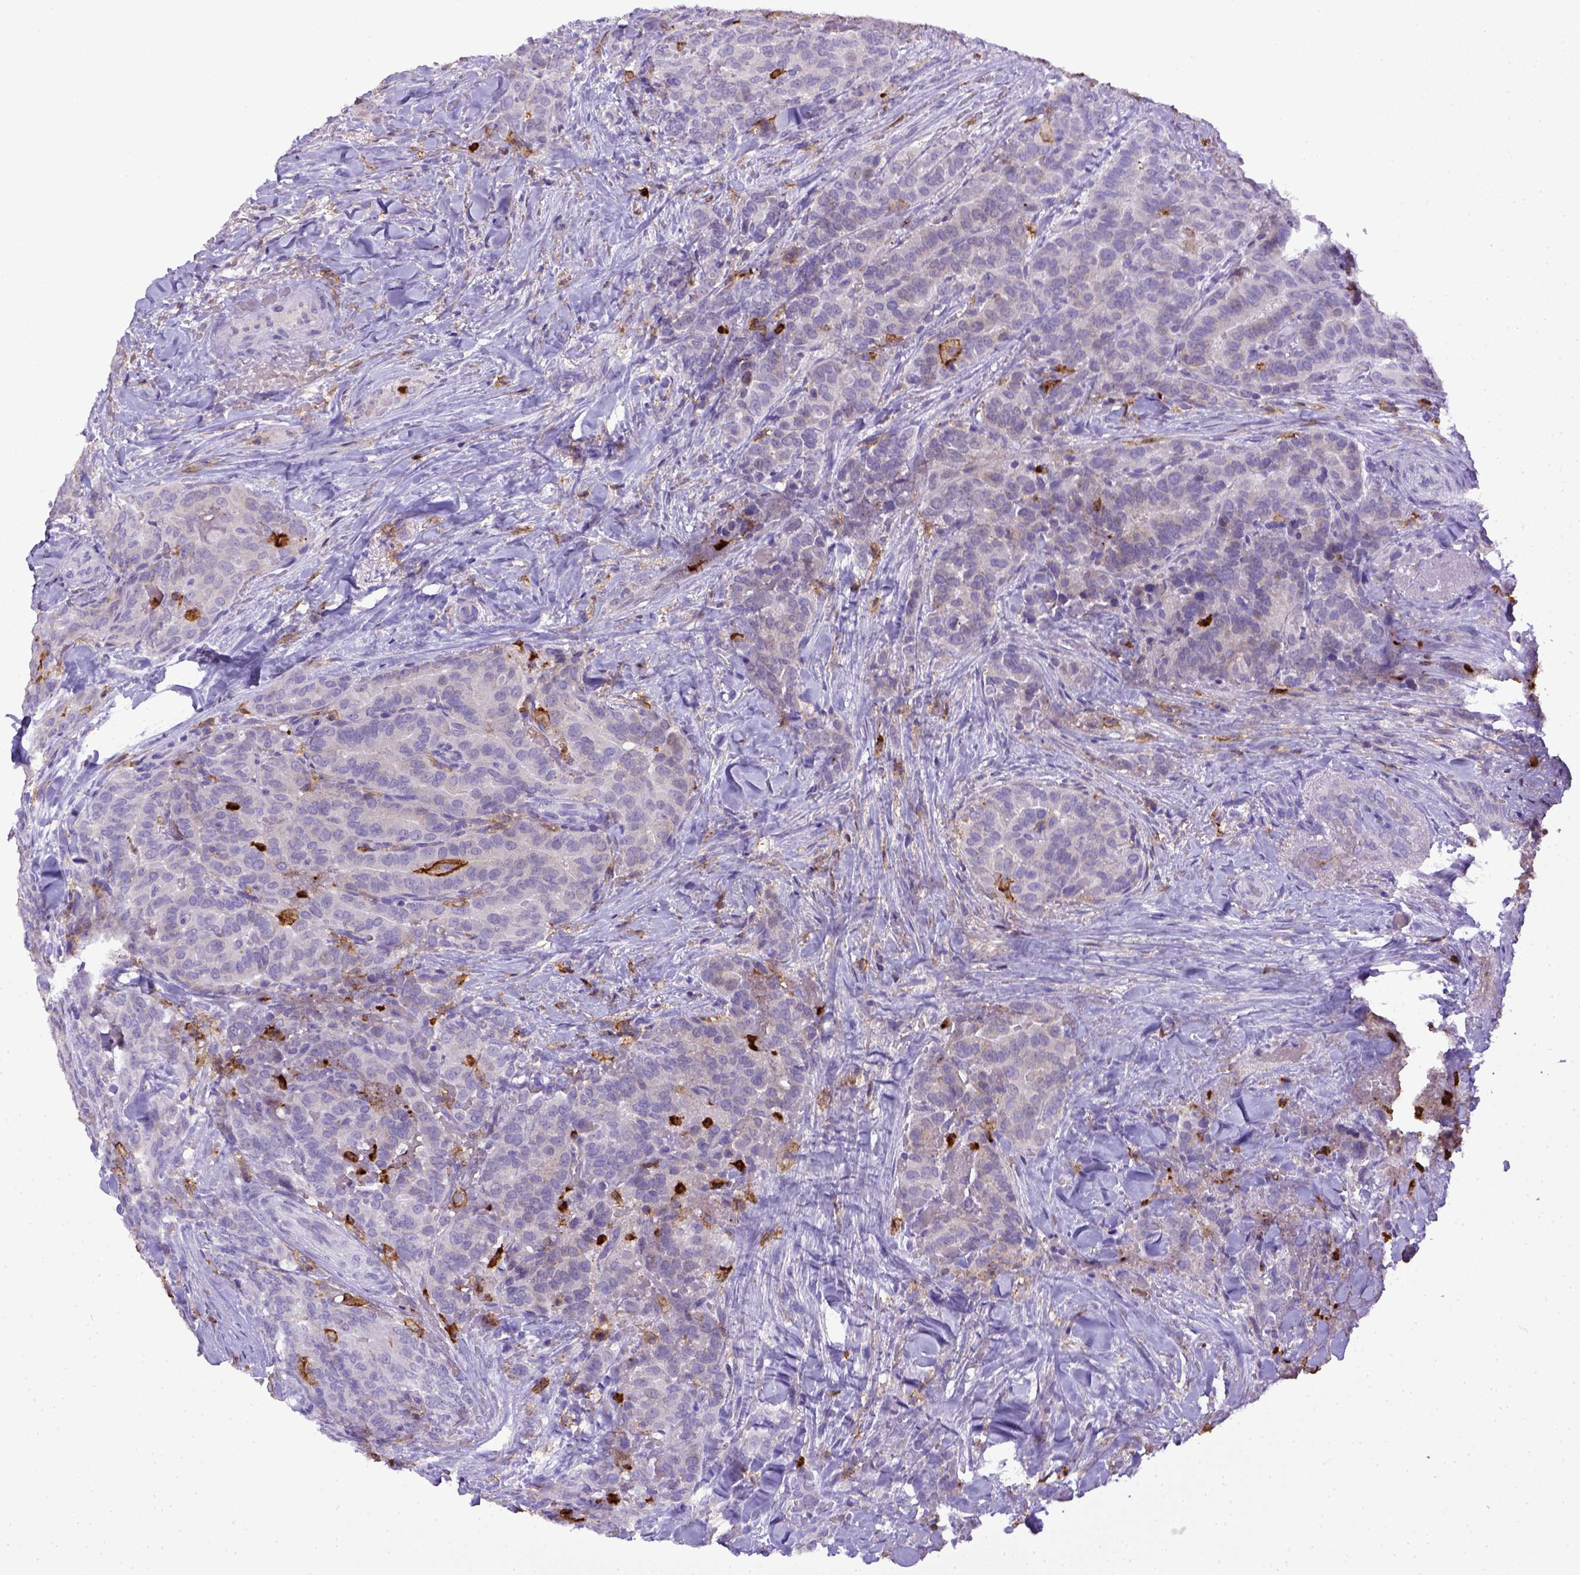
{"staining": {"intensity": "negative", "quantity": "none", "location": "none"}, "tissue": "thyroid cancer", "cell_type": "Tumor cells", "image_type": "cancer", "snomed": [{"axis": "morphology", "description": "Papillary adenocarcinoma, NOS"}, {"axis": "topography", "description": "Thyroid gland"}], "caption": "There is no significant expression in tumor cells of thyroid cancer (papillary adenocarcinoma).", "gene": "ITGAM", "patient": {"sex": "male", "age": 61}}